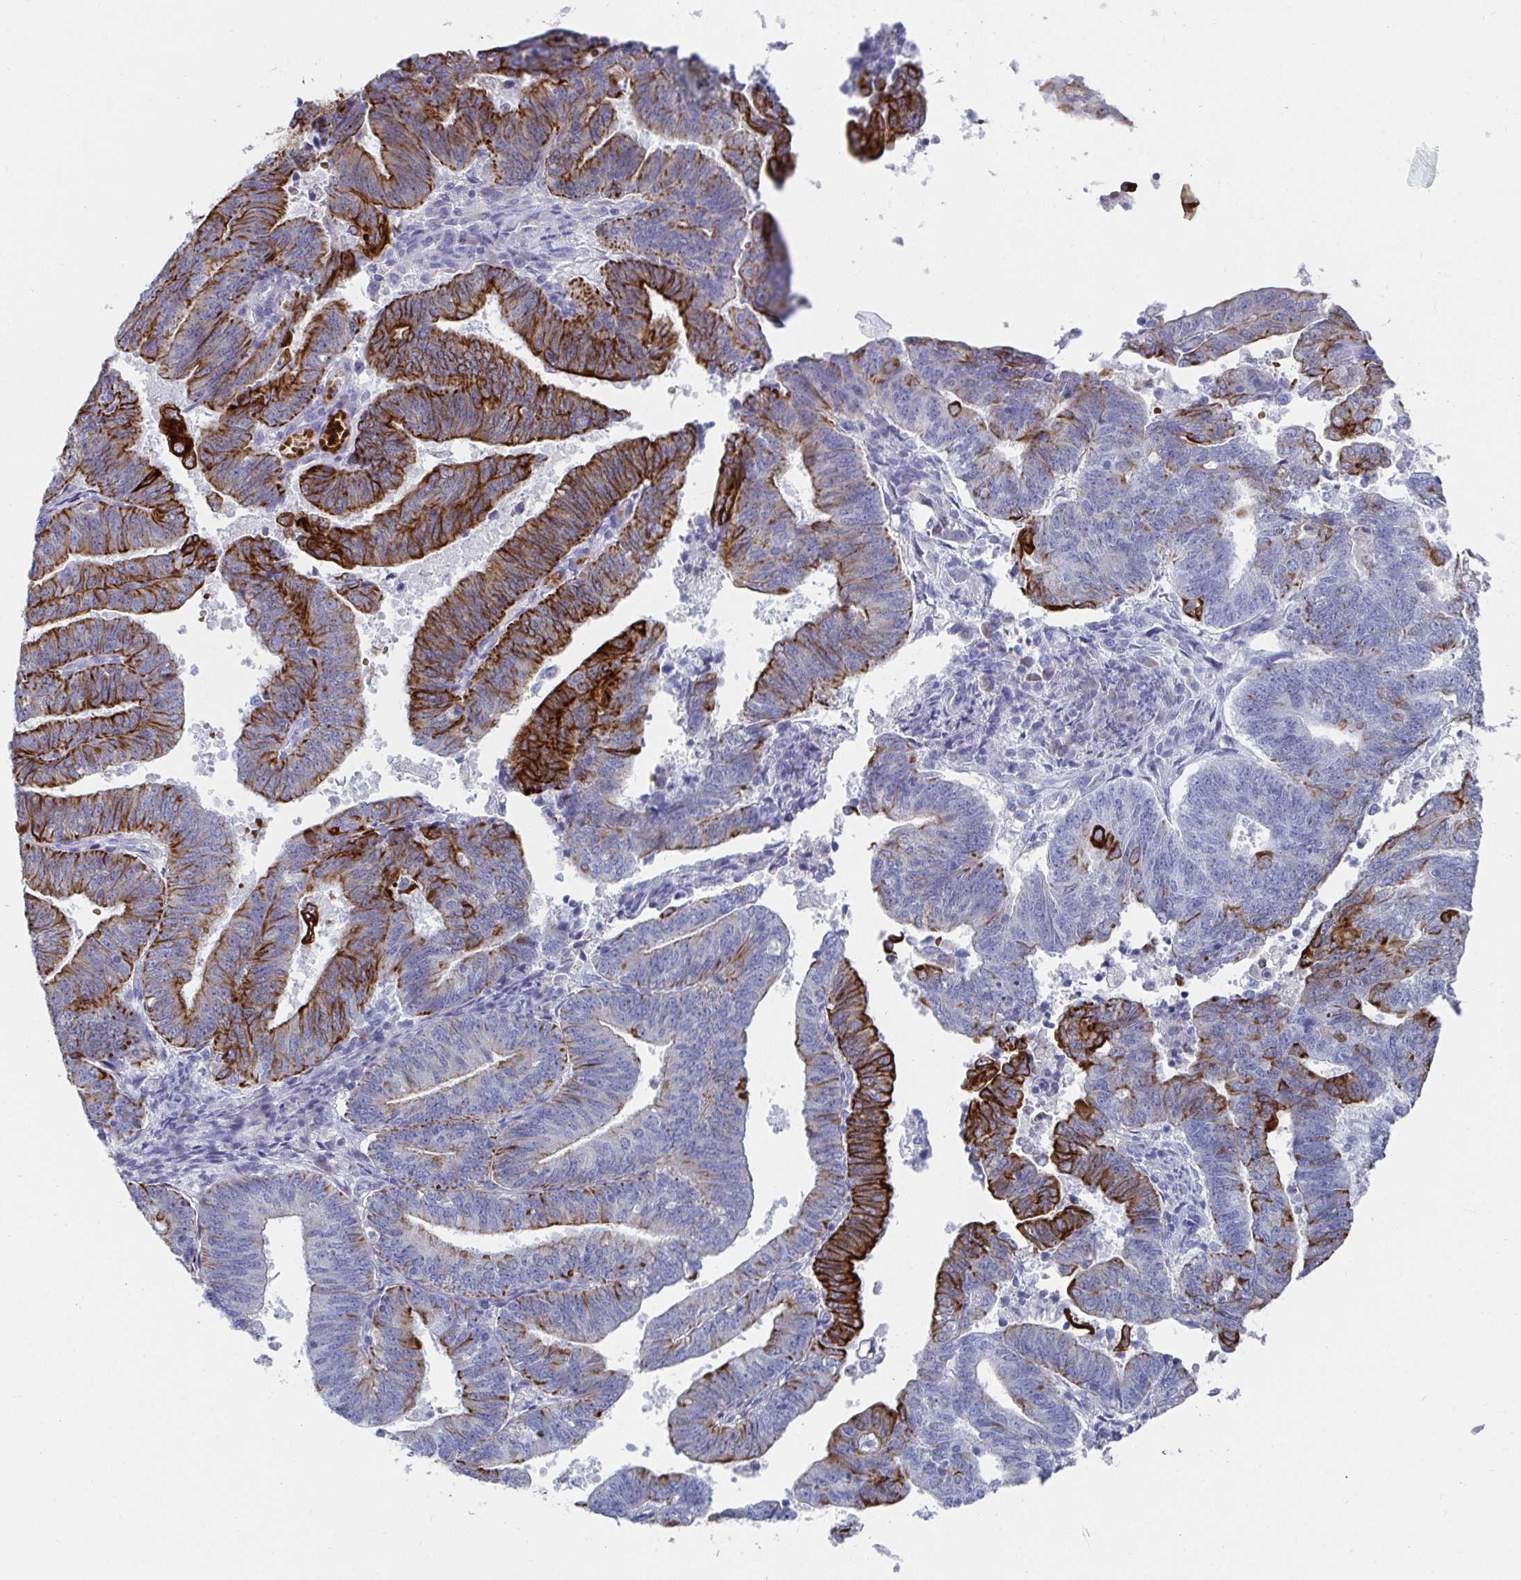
{"staining": {"intensity": "strong", "quantity": "25%-75%", "location": "cytoplasmic/membranous"}, "tissue": "endometrial cancer", "cell_type": "Tumor cells", "image_type": "cancer", "snomed": [{"axis": "morphology", "description": "Adenocarcinoma, NOS"}, {"axis": "topography", "description": "Endometrium"}], "caption": "Endometrial cancer (adenocarcinoma) stained for a protein (brown) exhibits strong cytoplasmic/membranous positive positivity in approximately 25%-75% of tumor cells.", "gene": "CLDN8", "patient": {"sex": "female", "age": 82}}